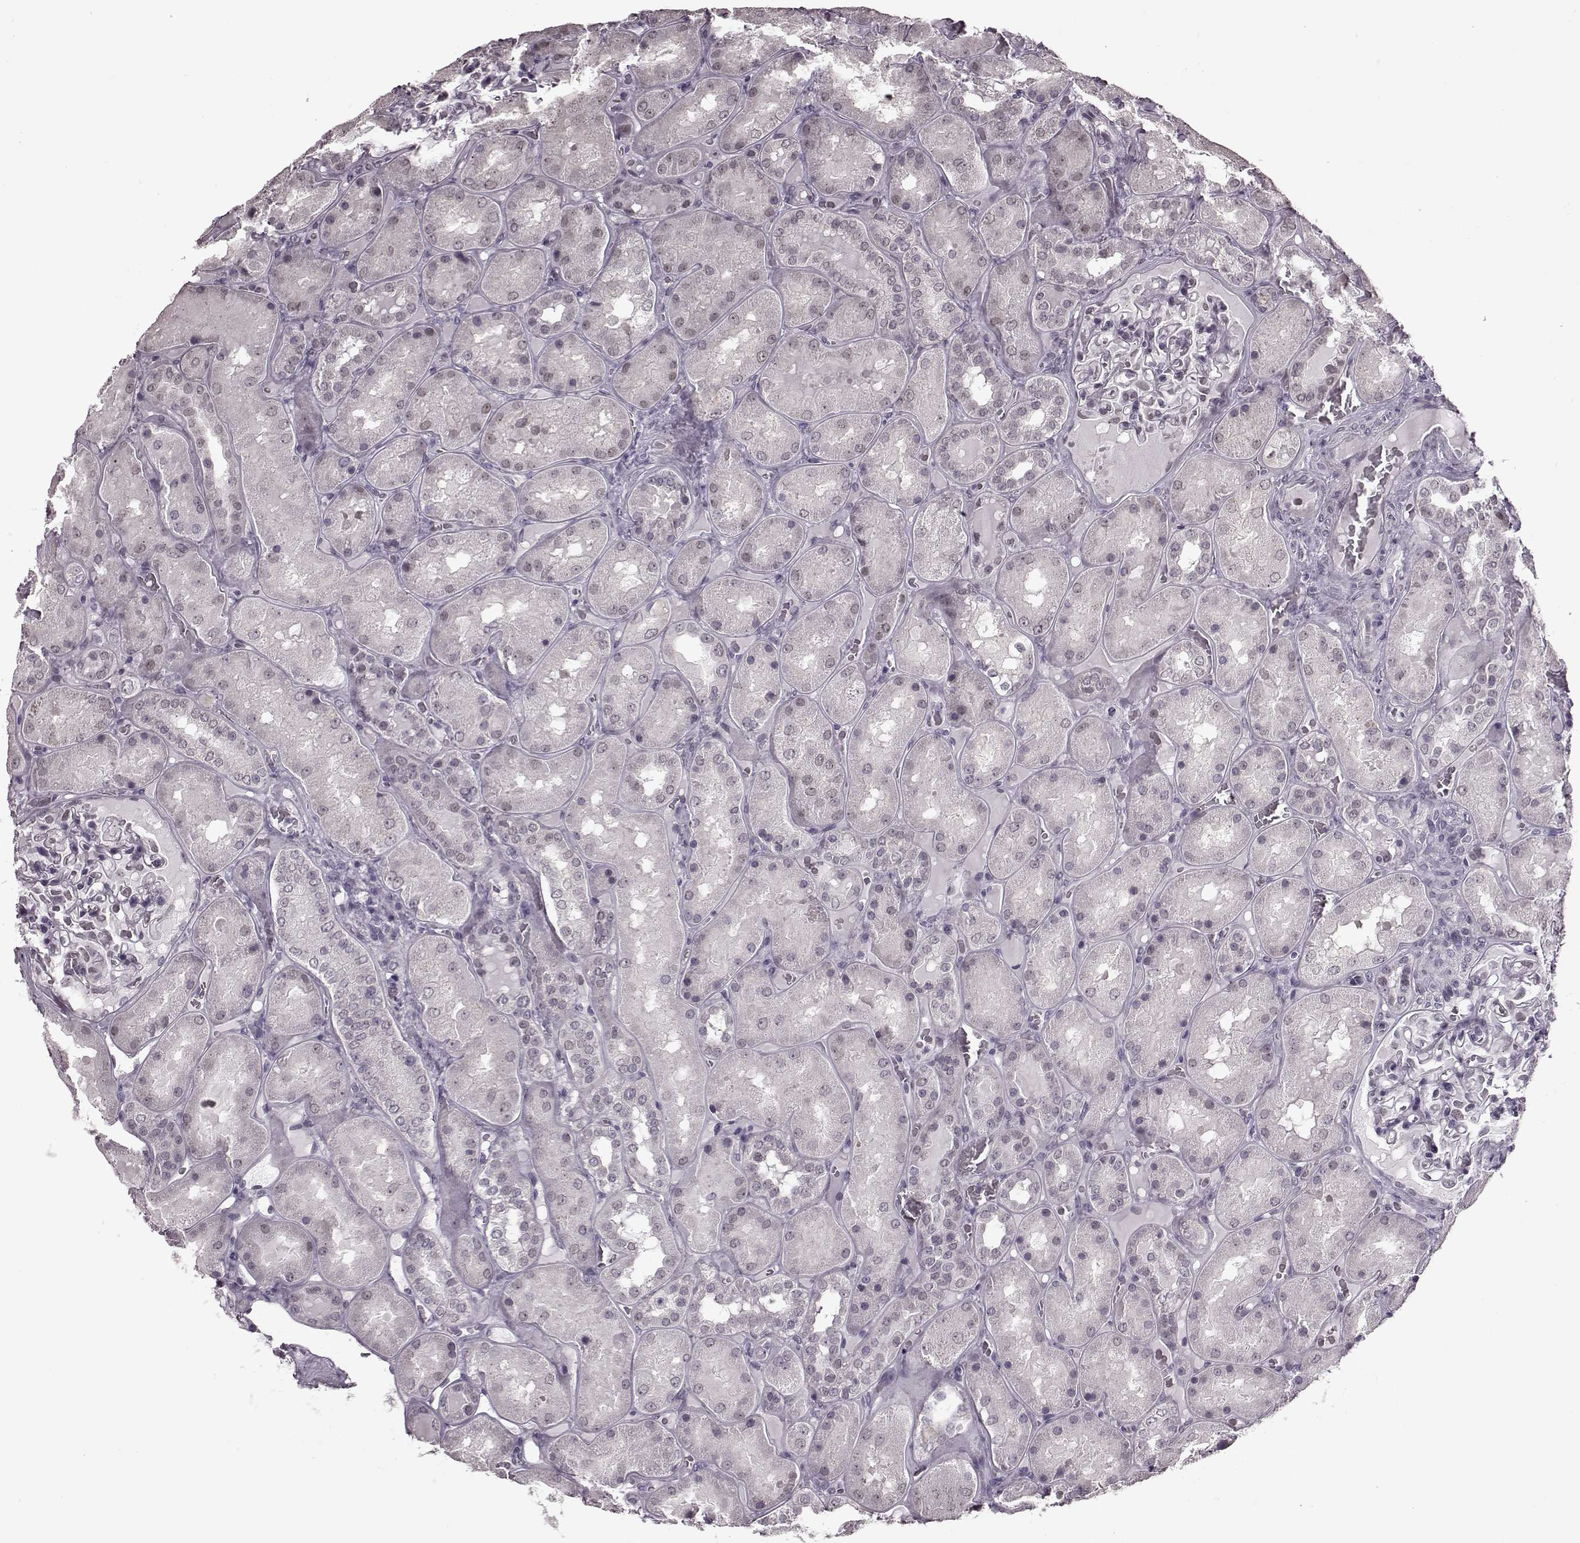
{"staining": {"intensity": "negative", "quantity": "none", "location": "none"}, "tissue": "kidney", "cell_type": "Cells in glomeruli", "image_type": "normal", "snomed": [{"axis": "morphology", "description": "Normal tissue, NOS"}, {"axis": "topography", "description": "Kidney"}], "caption": "Immunohistochemical staining of unremarkable human kidney shows no significant expression in cells in glomeruli.", "gene": "STX1A", "patient": {"sex": "male", "age": 73}}